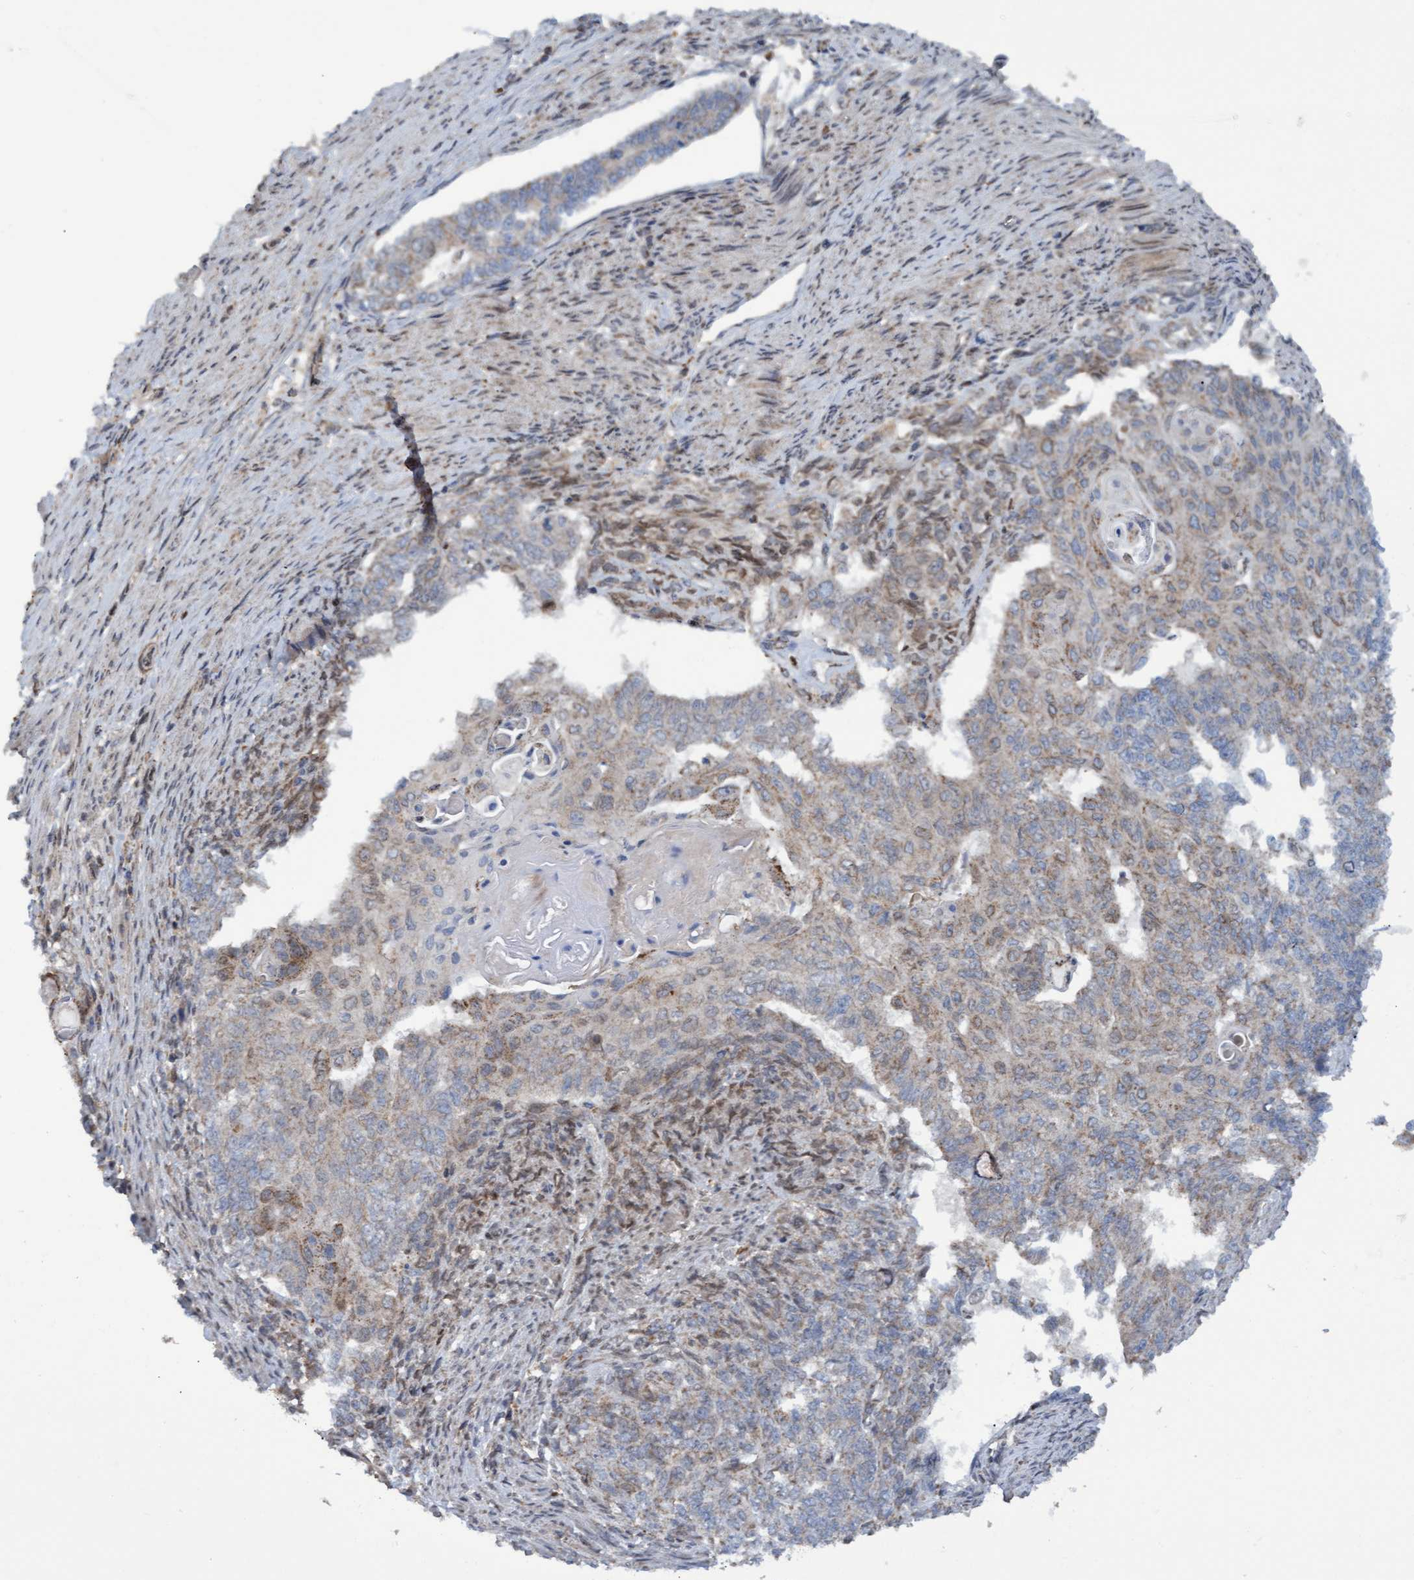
{"staining": {"intensity": "weak", "quantity": "<25%", "location": "cytoplasmic/membranous"}, "tissue": "endometrial cancer", "cell_type": "Tumor cells", "image_type": "cancer", "snomed": [{"axis": "morphology", "description": "Adenocarcinoma, NOS"}, {"axis": "topography", "description": "Endometrium"}], "caption": "A photomicrograph of human endometrial cancer is negative for staining in tumor cells.", "gene": "MGLL", "patient": {"sex": "female", "age": 32}}